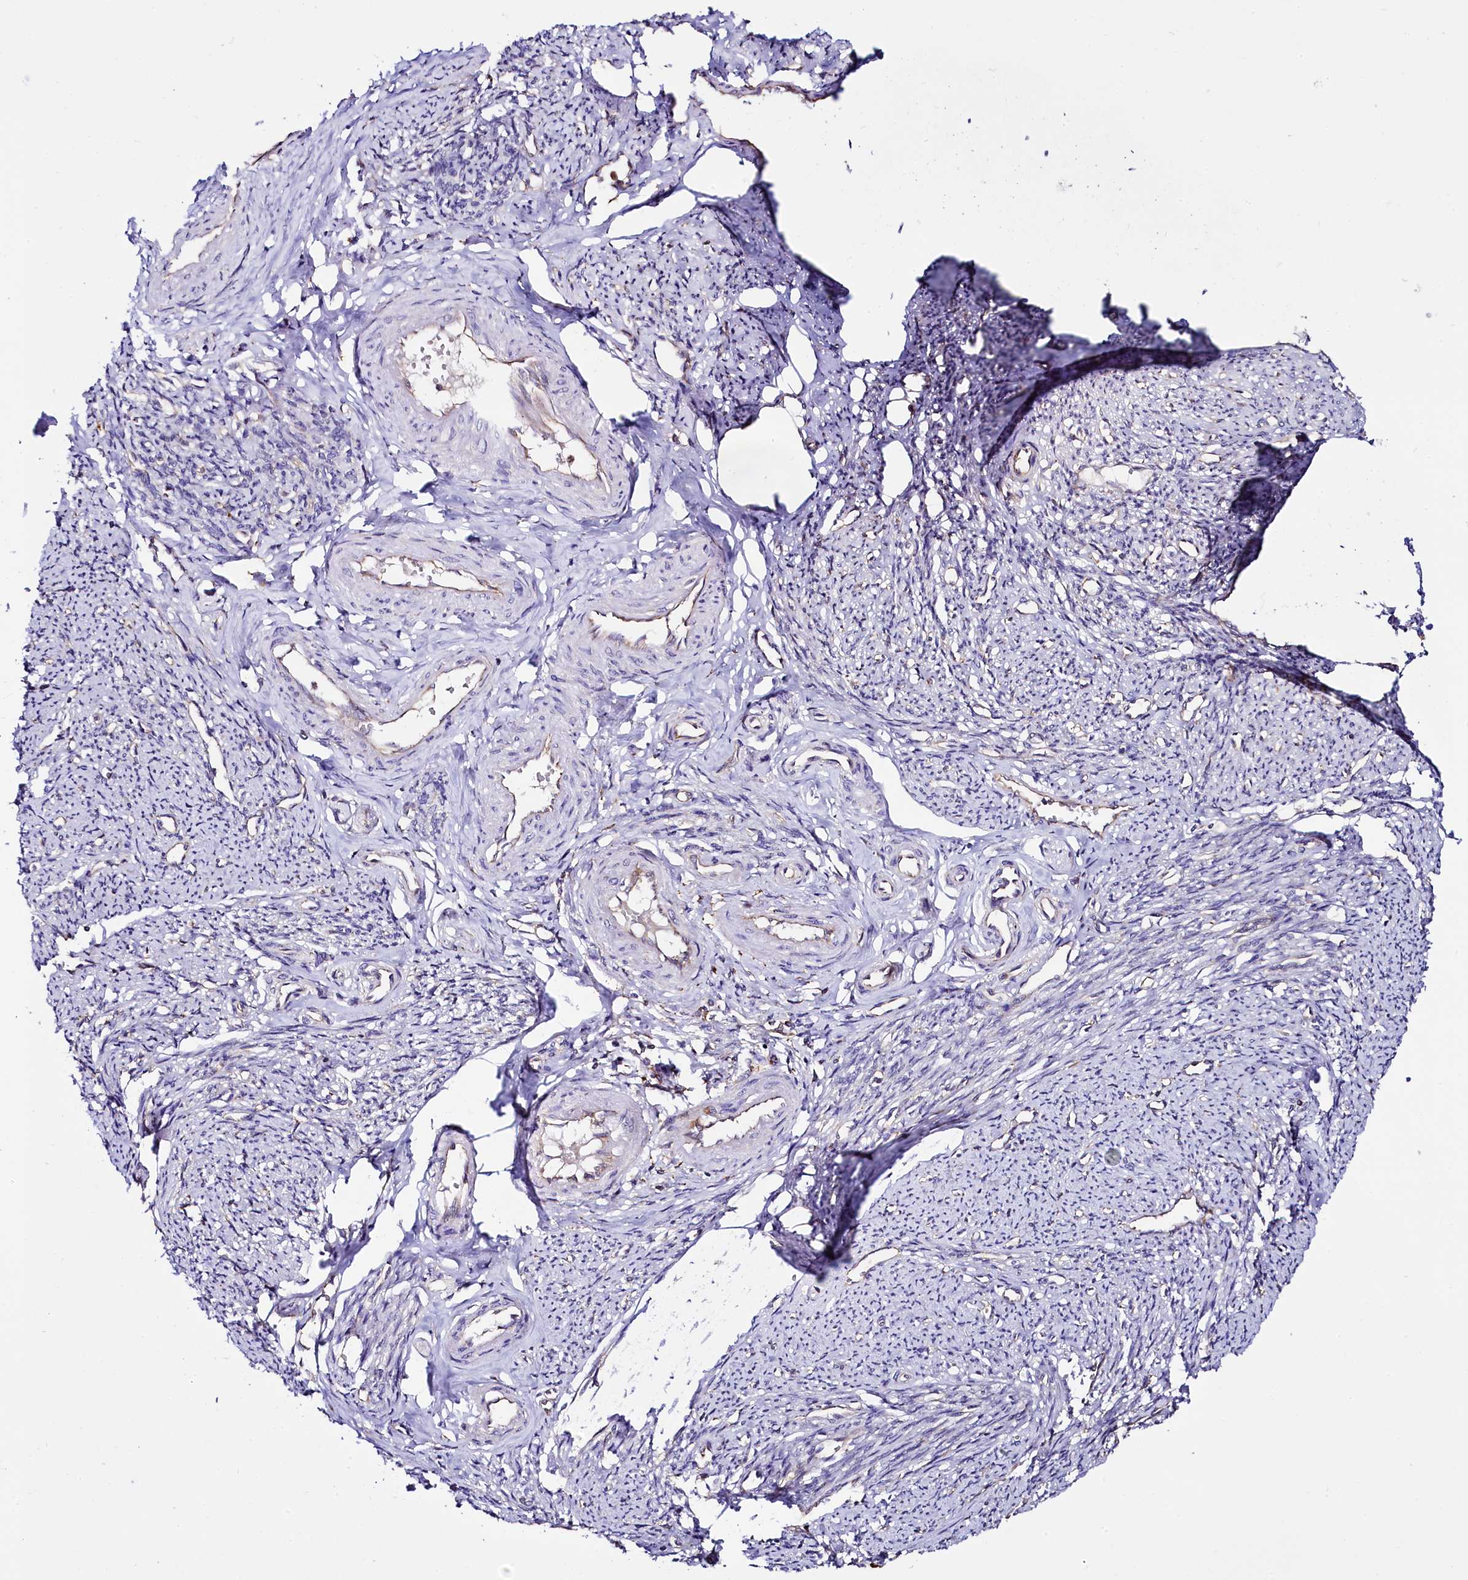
{"staining": {"intensity": "weak", "quantity": "25%-75%", "location": "cytoplasmic/membranous"}, "tissue": "smooth muscle", "cell_type": "Smooth muscle cells", "image_type": "normal", "snomed": [{"axis": "morphology", "description": "Normal tissue, NOS"}, {"axis": "topography", "description": "Smooth muscle"}, {"axis": "topography", "description": "Uterus"}], "caption": "Protein staining of unremarkable smooth muscle shows weak cytoplasmic/membranous positivity in about 25%-75% of smooth muscle cells.", "gene": "UFM1", "patient": {"sex": "female", "age": 59}}